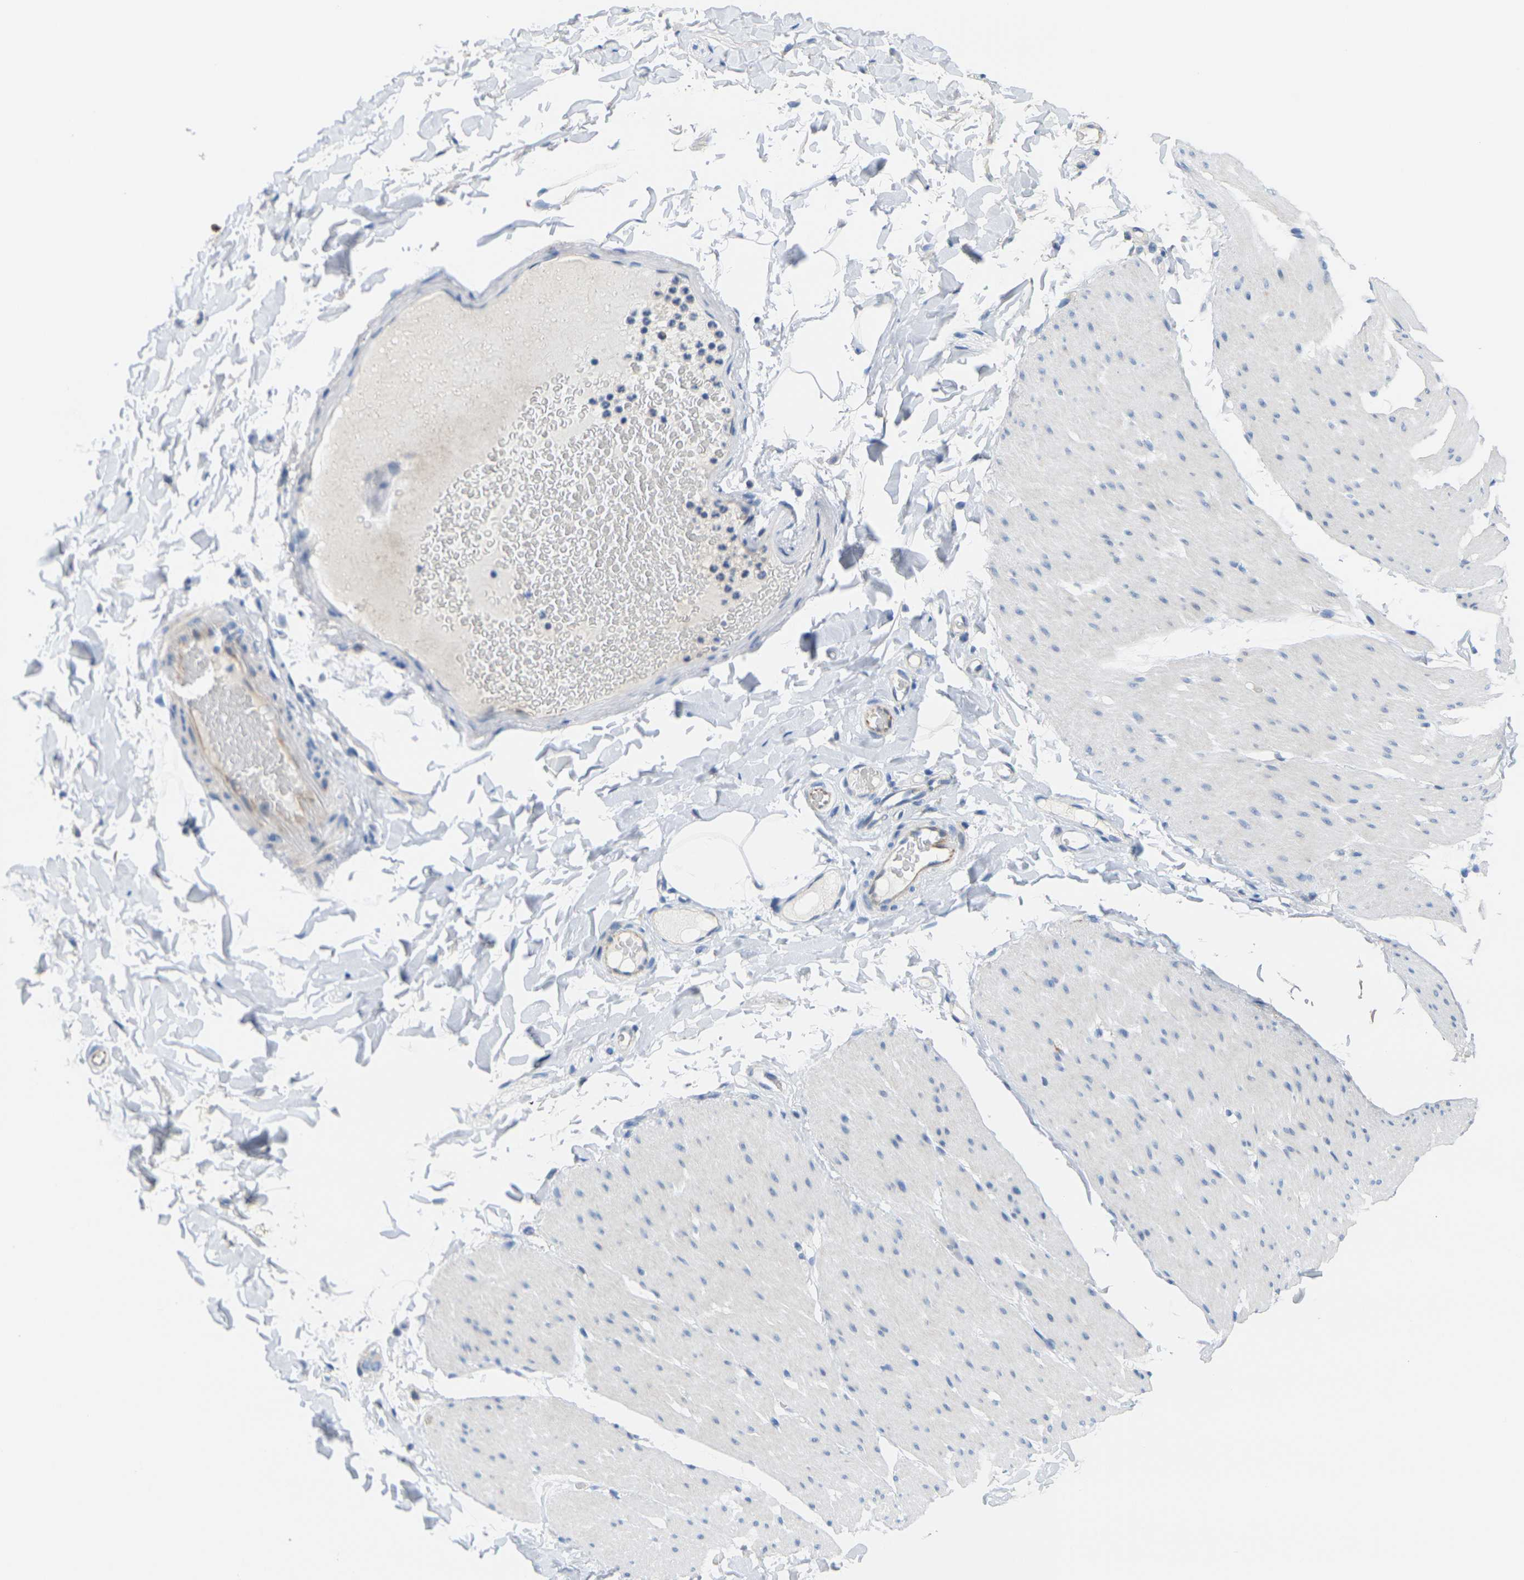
{"staining": {"intensity": "negative", "quantity": "none", "location": "none"}, "tissue": "smooth muscle", "cell_type": "Smooth muscle cells", "image_type": "normal", "snomed": [{"axis": "morphology", "description": "Normal tissue, NOS"}, {"axis": "topography", "description": "Smooth muscle"}, {"axis": "topography", "description": "Colon"}], "caption": "IHC image of unremarkable smooth muscle: smooth muscle stained with DAB demonstrates no significant protein staining in smooth muscle cells. (Stains: DAB (3,3'-diaminobenzidine) IHC with hematoxylin counter stain, Microscopy: brightfield microscopy at high magnification).", "gene": "OTOF", "patient": {"sex": "male", "age": 67}}